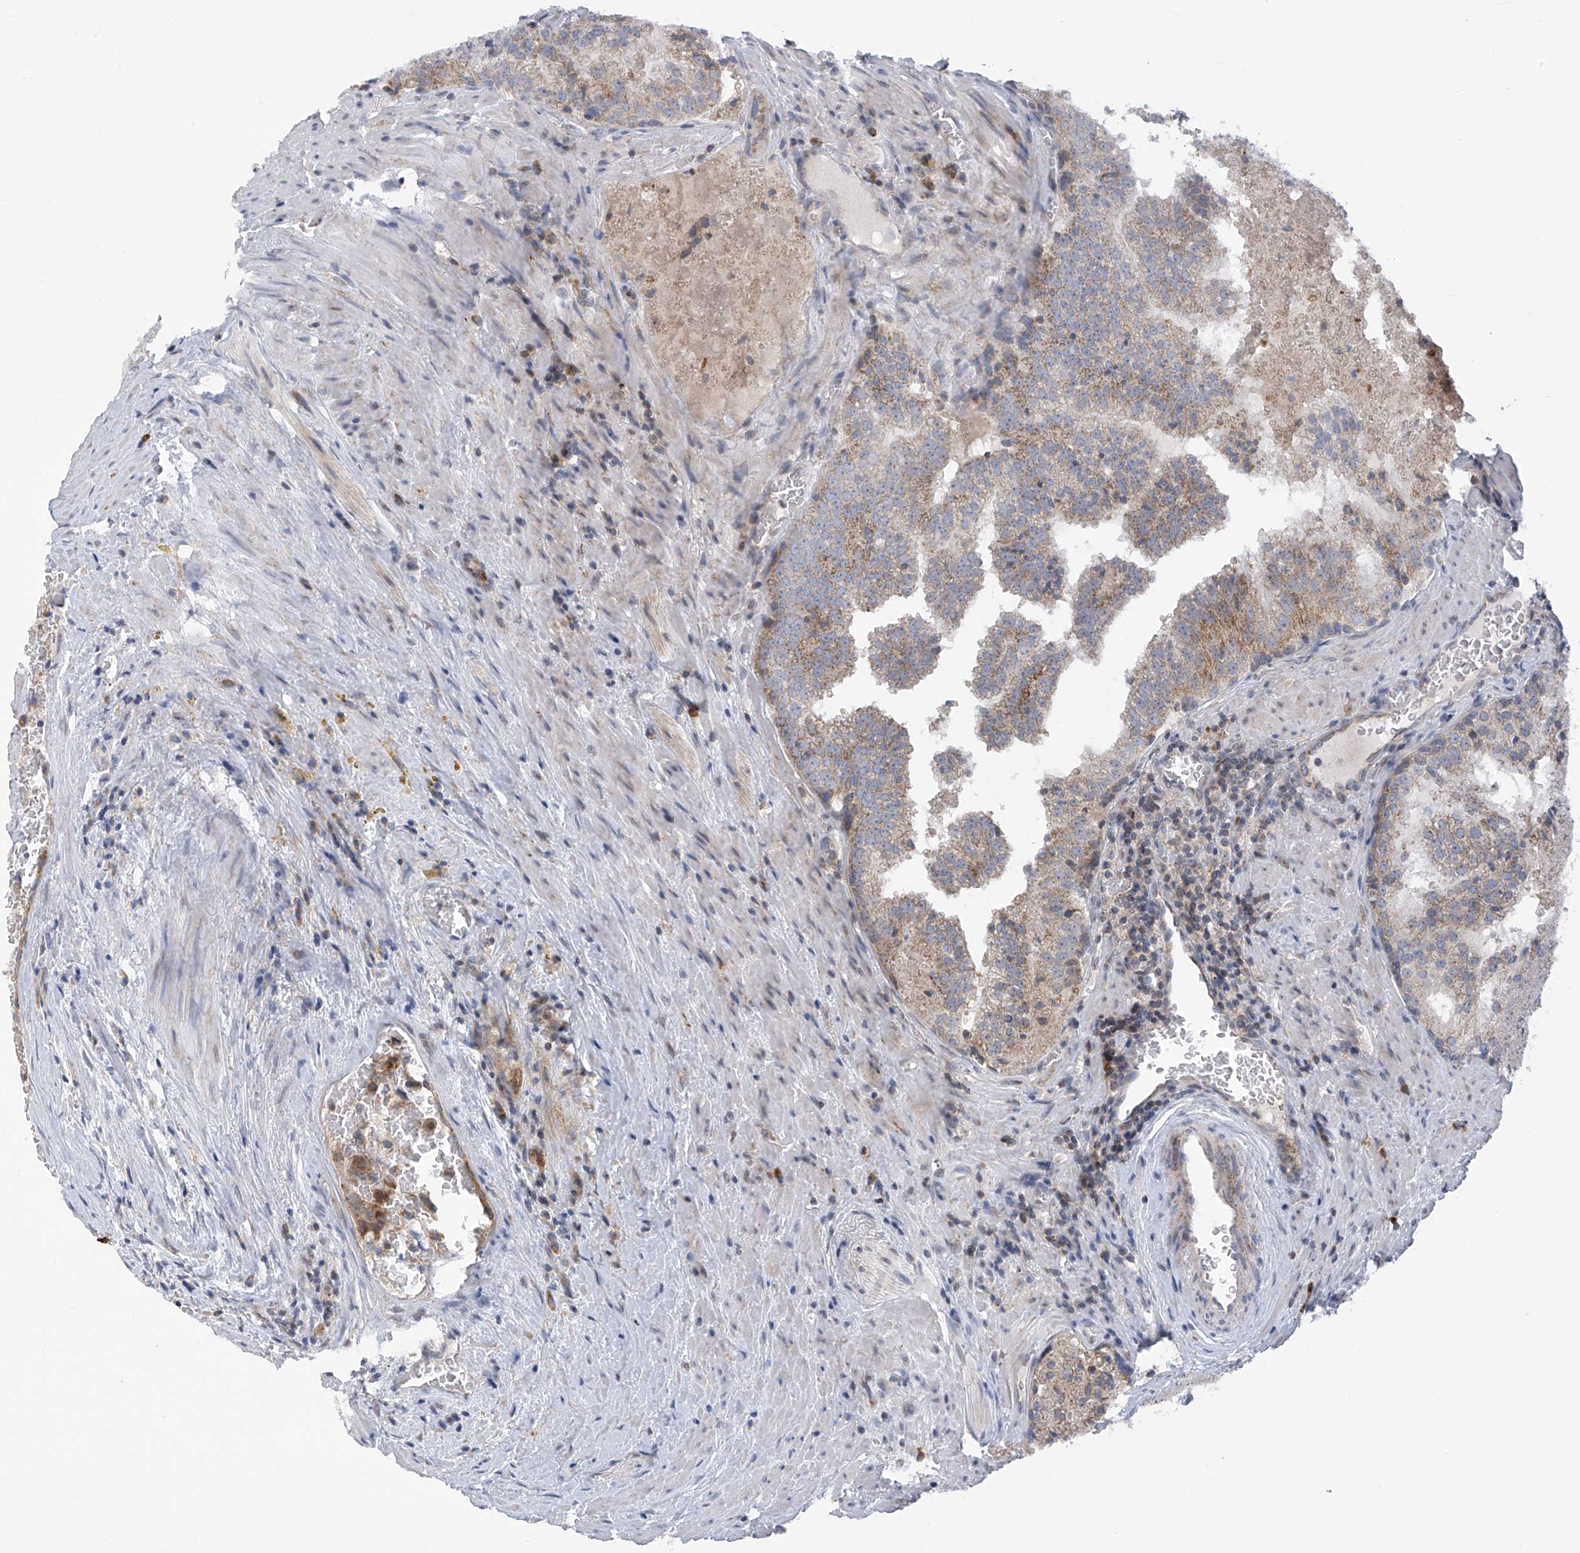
{"staining": {"intensity": "moderate", "quantity": "<25%", "location": "cytoplasmic/membranous"}, "tissue": "prostate cancer", "cell_type": "Tumor cells", "image_type": "cancer", "snomed": [{"axis": "morphology", "description": "Adenocarcinoma, High grade"}, {"axis": "topography", "description": "Prostate"}], "caption": "Approximately <25% of tumor cells in prostate cancer show moderate cytoplasmic/membranous protein positivity as visualized by brown immunohistochemical staining.", "gene": "SLCO4A1", "patient": {"sex": "male", "age": 68}}